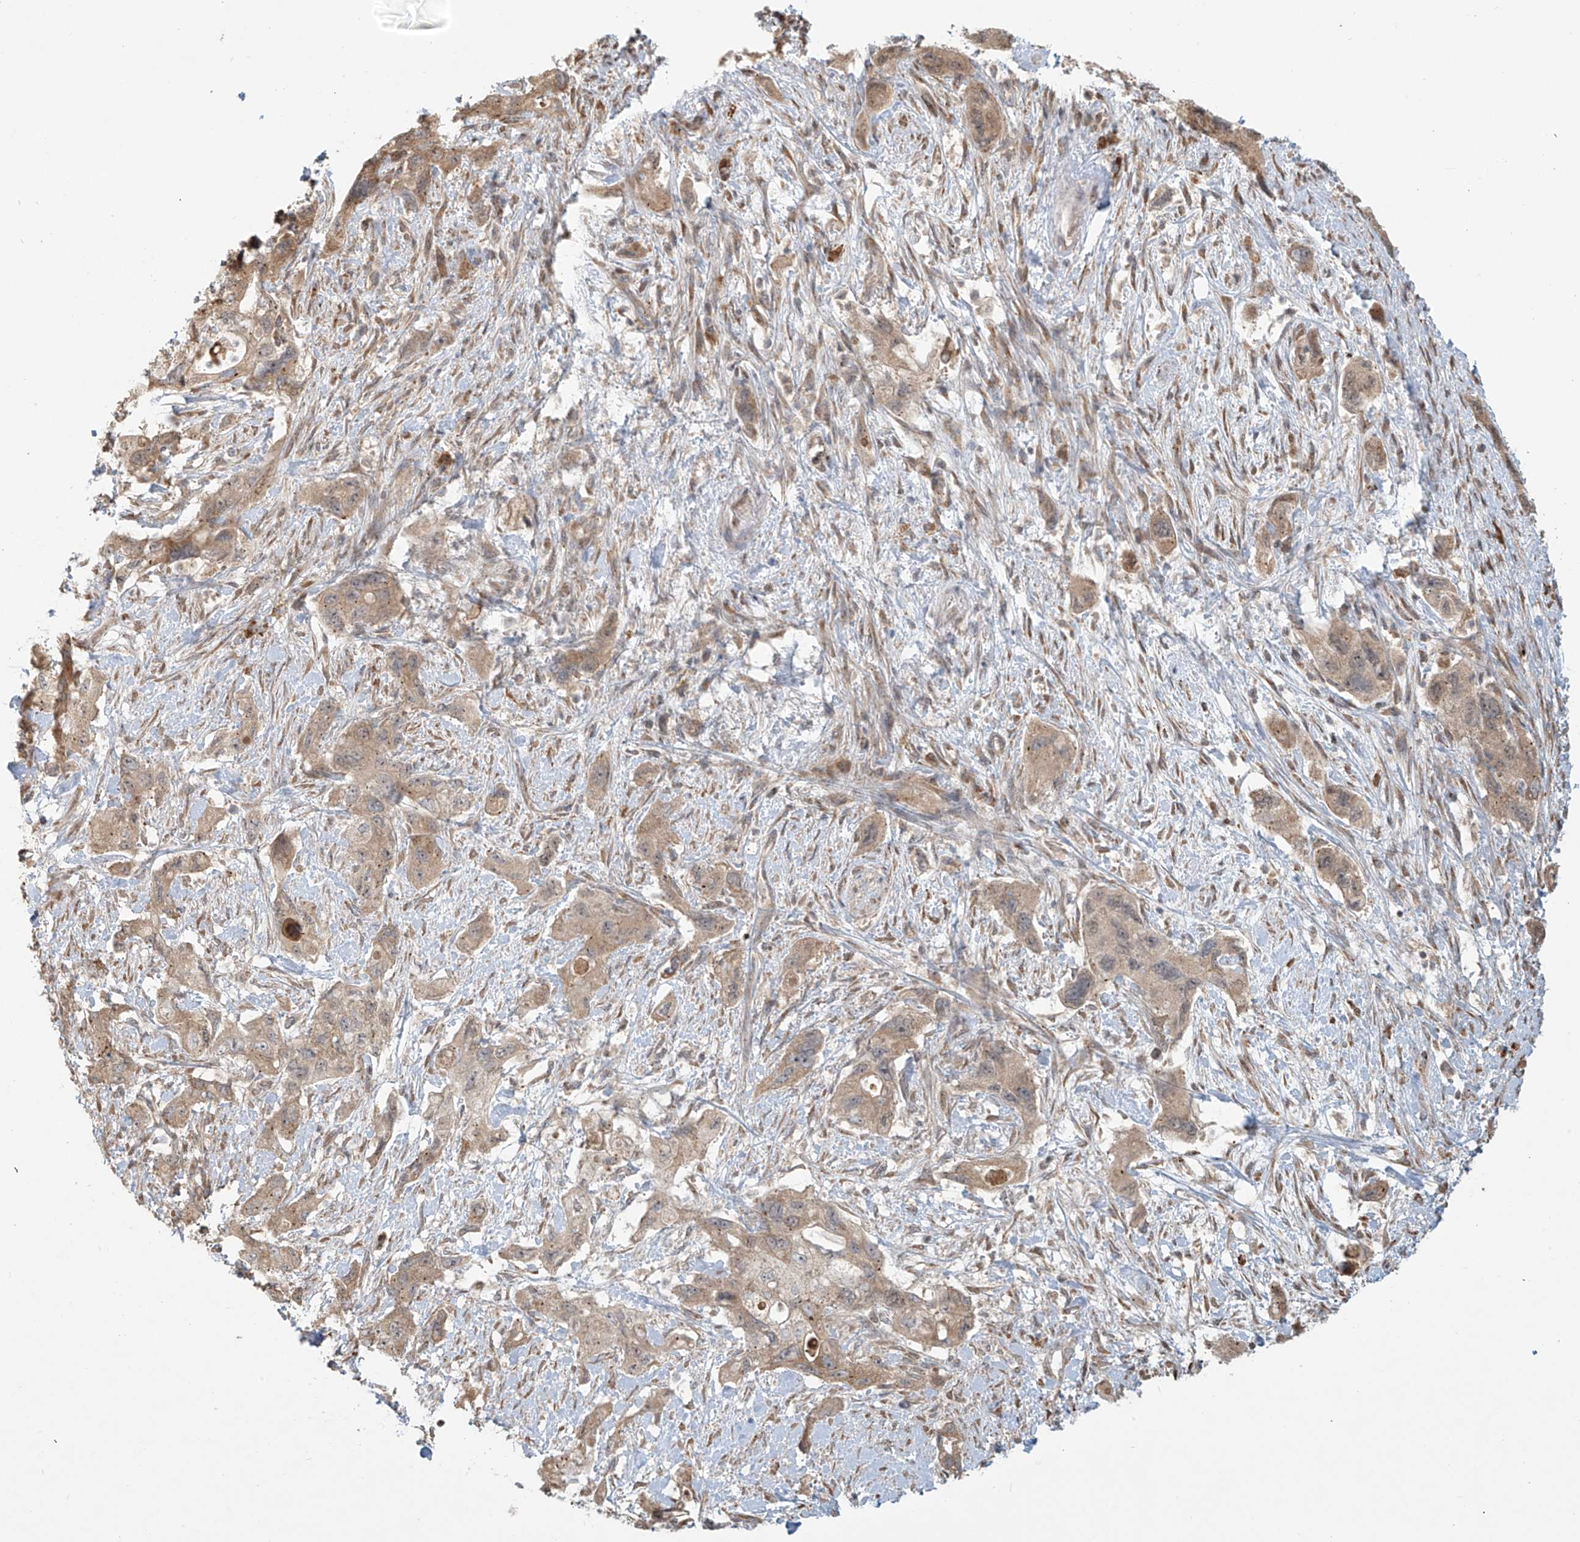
{"staining": {"intensity": "weak", "quantity": ">75%", "location": "cytoplasmic/membranous"}, "tissue": "pancreatic cancer", "cell_type": "Tumor cells", "image_type": "cancer", "snomed": [{"axis": "morphology", "description": "Adenocarcinoma, NOS"}, {"axis": "topography", "description": "Pancreas"}], "caption": "A brown stain highlights weak cytoplasmic/membranous positivity of a protein in pancreatic cancer (adenocarcinoma) tumor cells.", "gene": "PLEKHM3", "patient": {"sex": "female", "age": 73}}